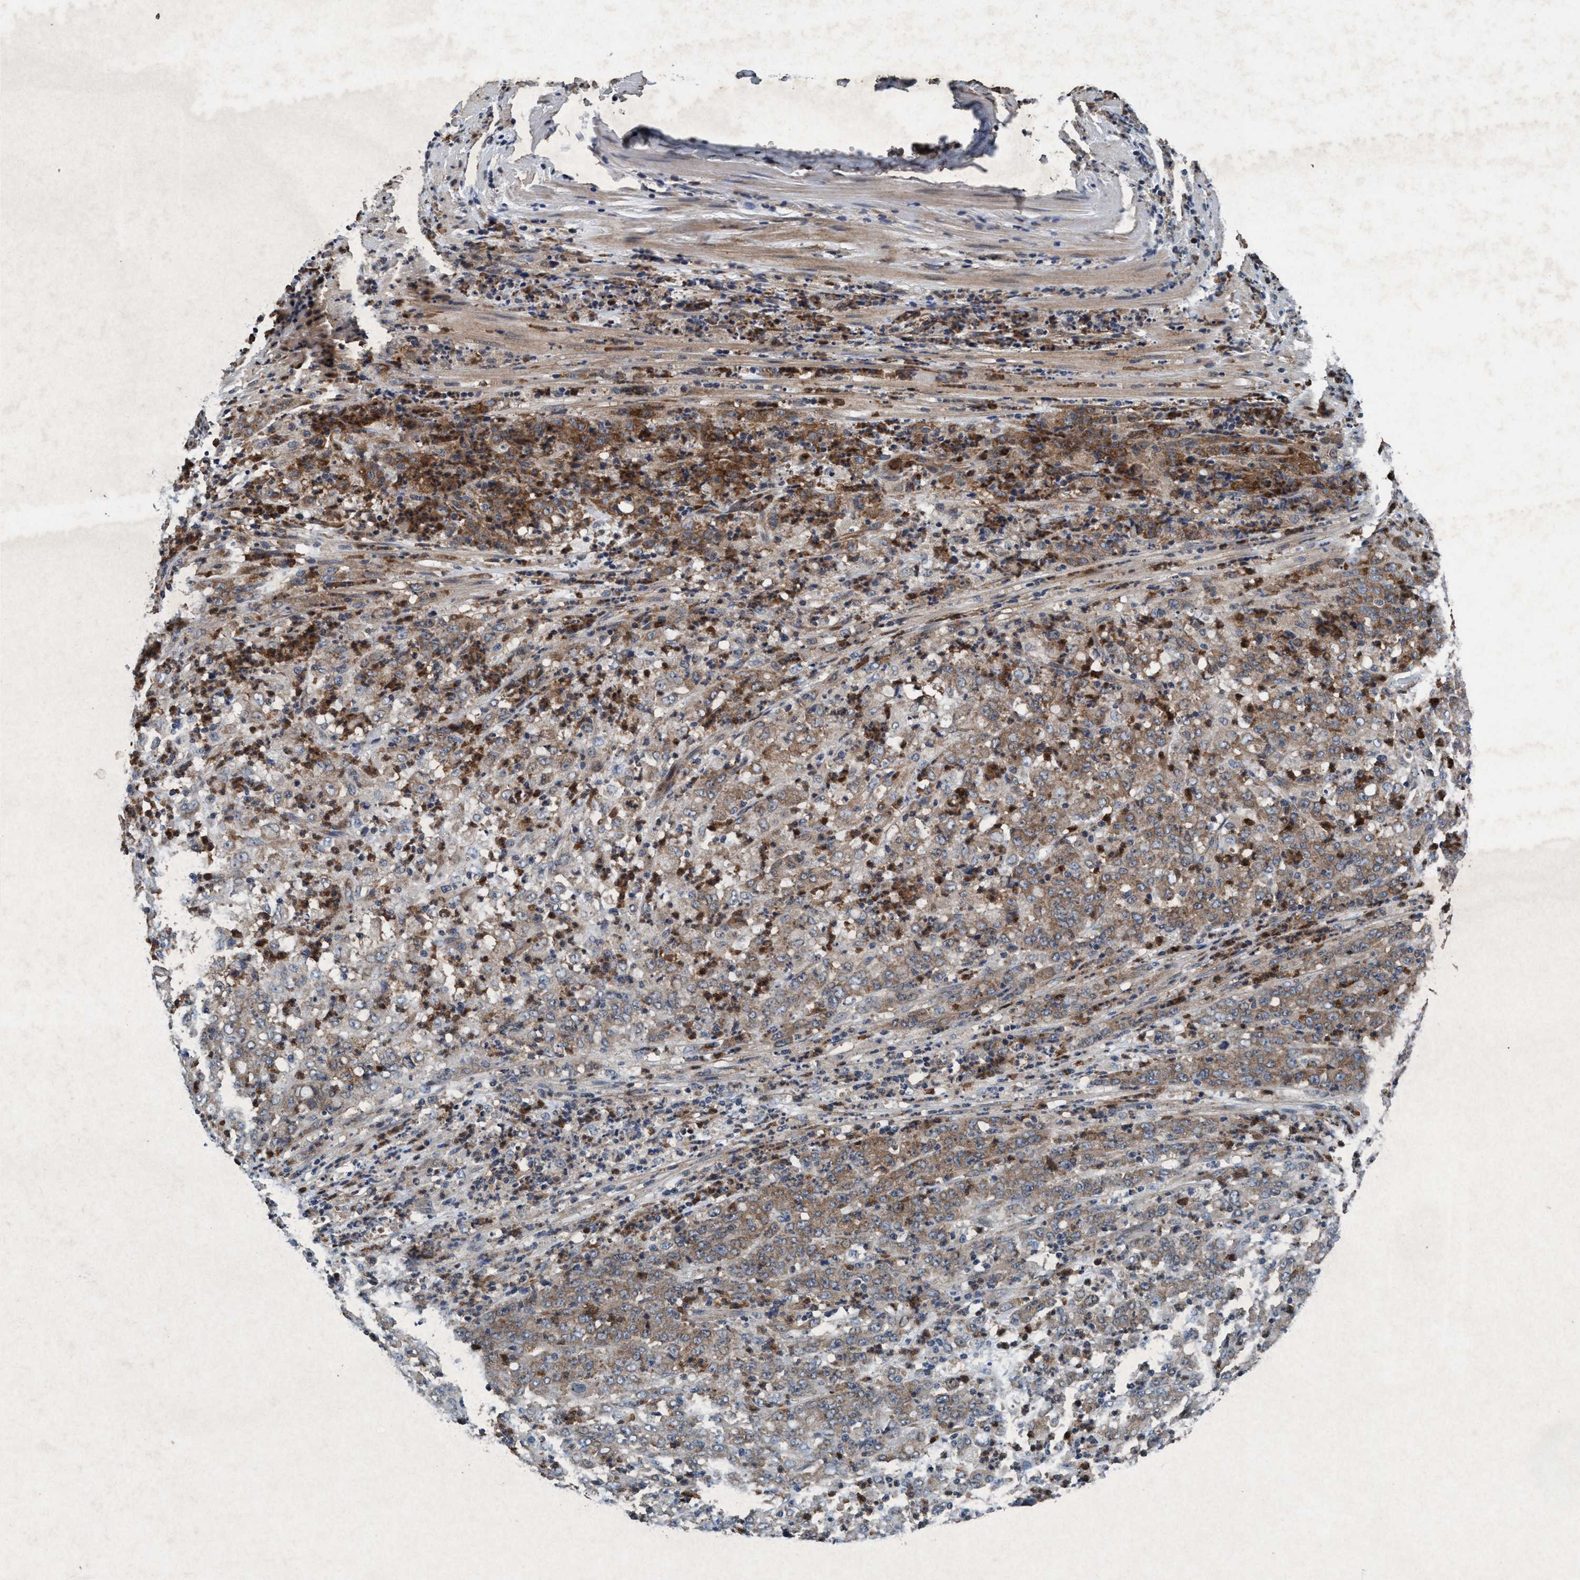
{"staining": {"intensity": "moderate", "quantity": "25%-75%", "location": "cytoplasmic/membranous"}, "tissue": "stomach cancer", "cell_type": "Tumor cells", "image_type": "cancer", "snomed": [{"axis": "morphology", "description": "Adenocarcinoma, NOS"}, {"axis": "topography", "description": "Stomach, lower"}], "caption": "Stomach adenocarcinoma tissue exhibits moderate cytoplasmic/membranous staining in approximately 25%-75% of tumor cells, visualized by immunohistochemistry.", "gene": "AKT1S1", "patient": {"sex": "female", "age": 71}}